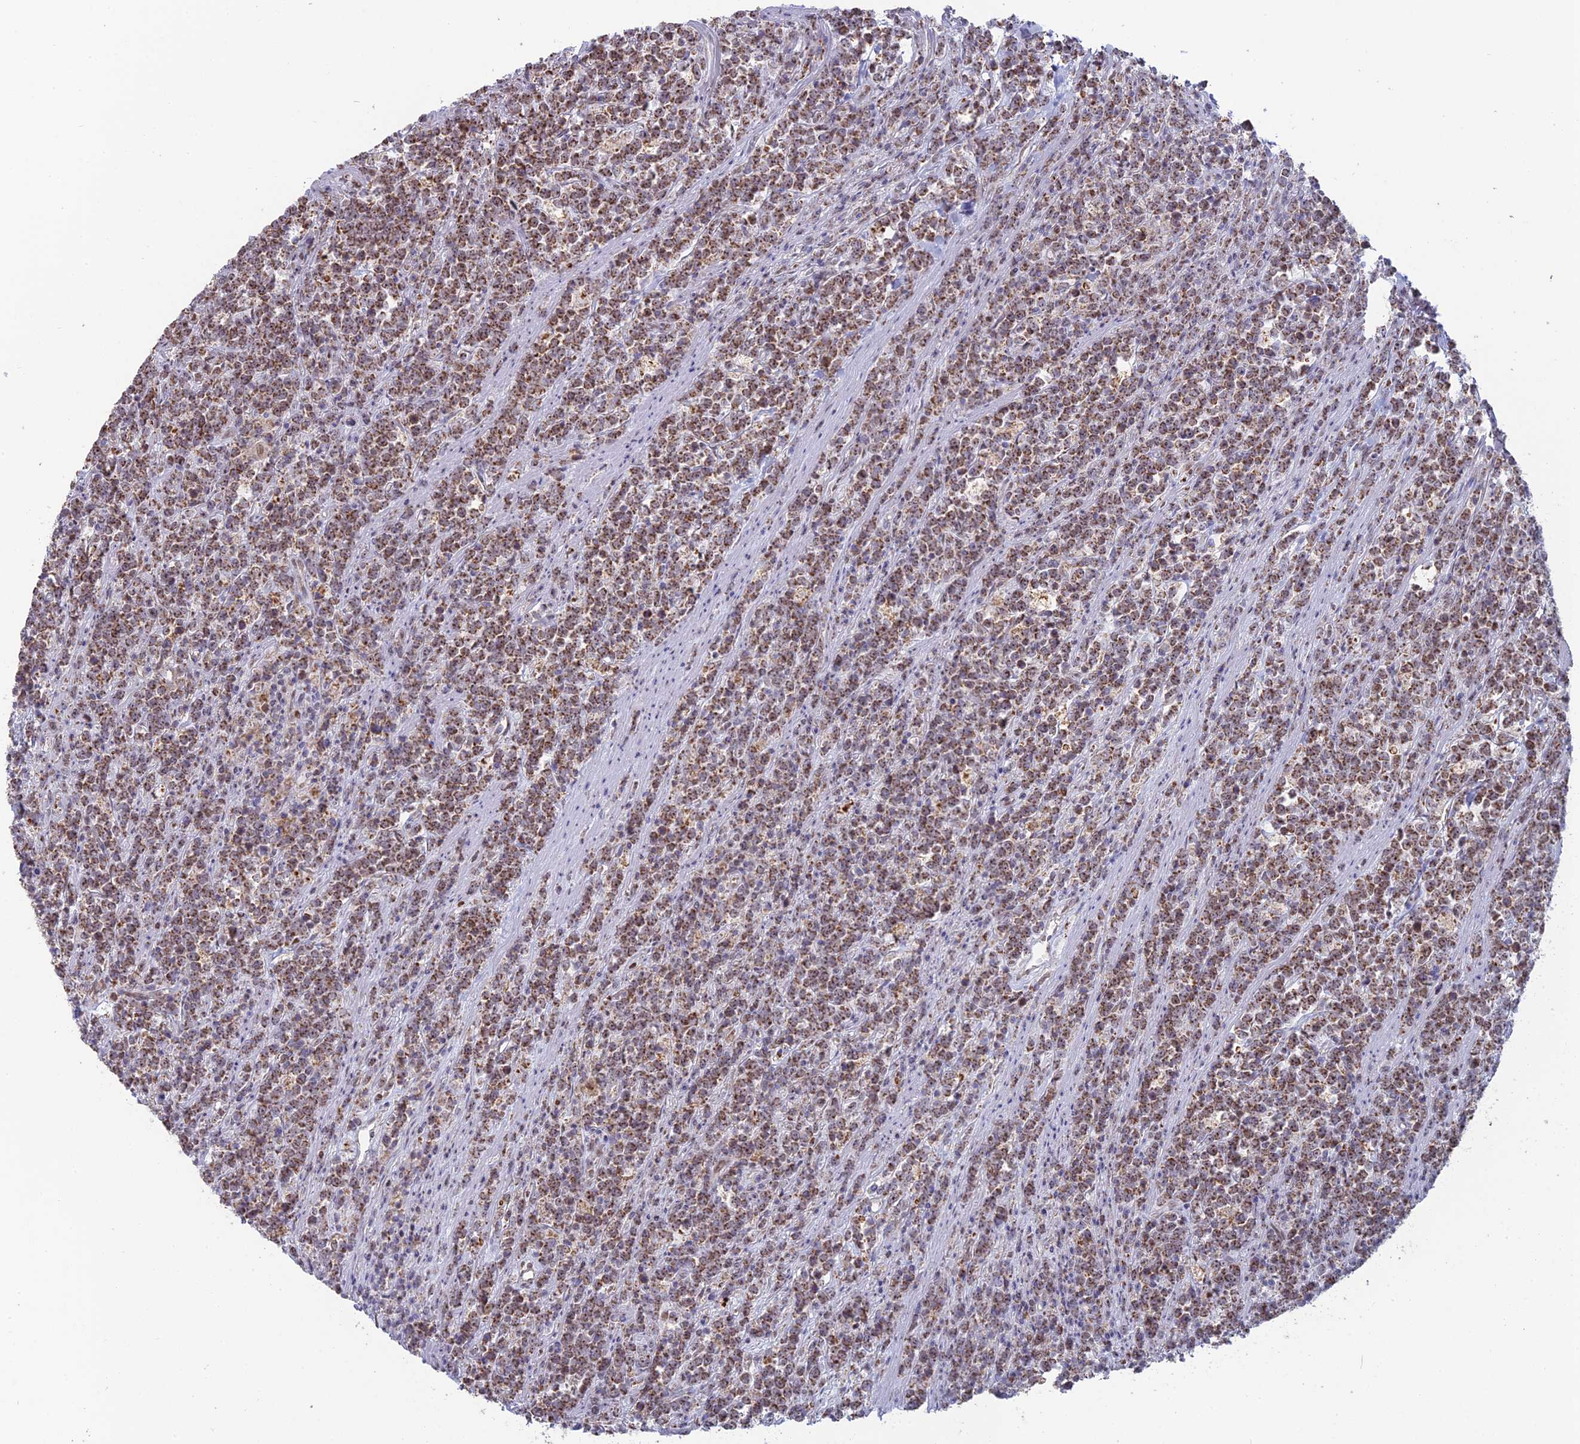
{"staining": {"intensity": "moderate", "quantity": ">75%", "location": "cytoplasmic/membranous"}, "tissue": "lymphoma", "cell_type": "Tumor cells", "image_type": "cancer", "snomed": [{"axis": "morphology", "description": "Malignant lymphoma, non-Hodgkin's type, High grade"}, {"axis": "topography", "description": "Small intestine"}], "caption": "Protein staining exhibits moderate cytoplasmic/membranous staining in about >75% of tumor cells in lymphoma. The staining was performed using DAB, with brown indicating positive protein expression. Nuclei are stained blue with hematoxylin.", "gene": "ARHGAP40", "patient": {"sex": "male", "age": 8}}